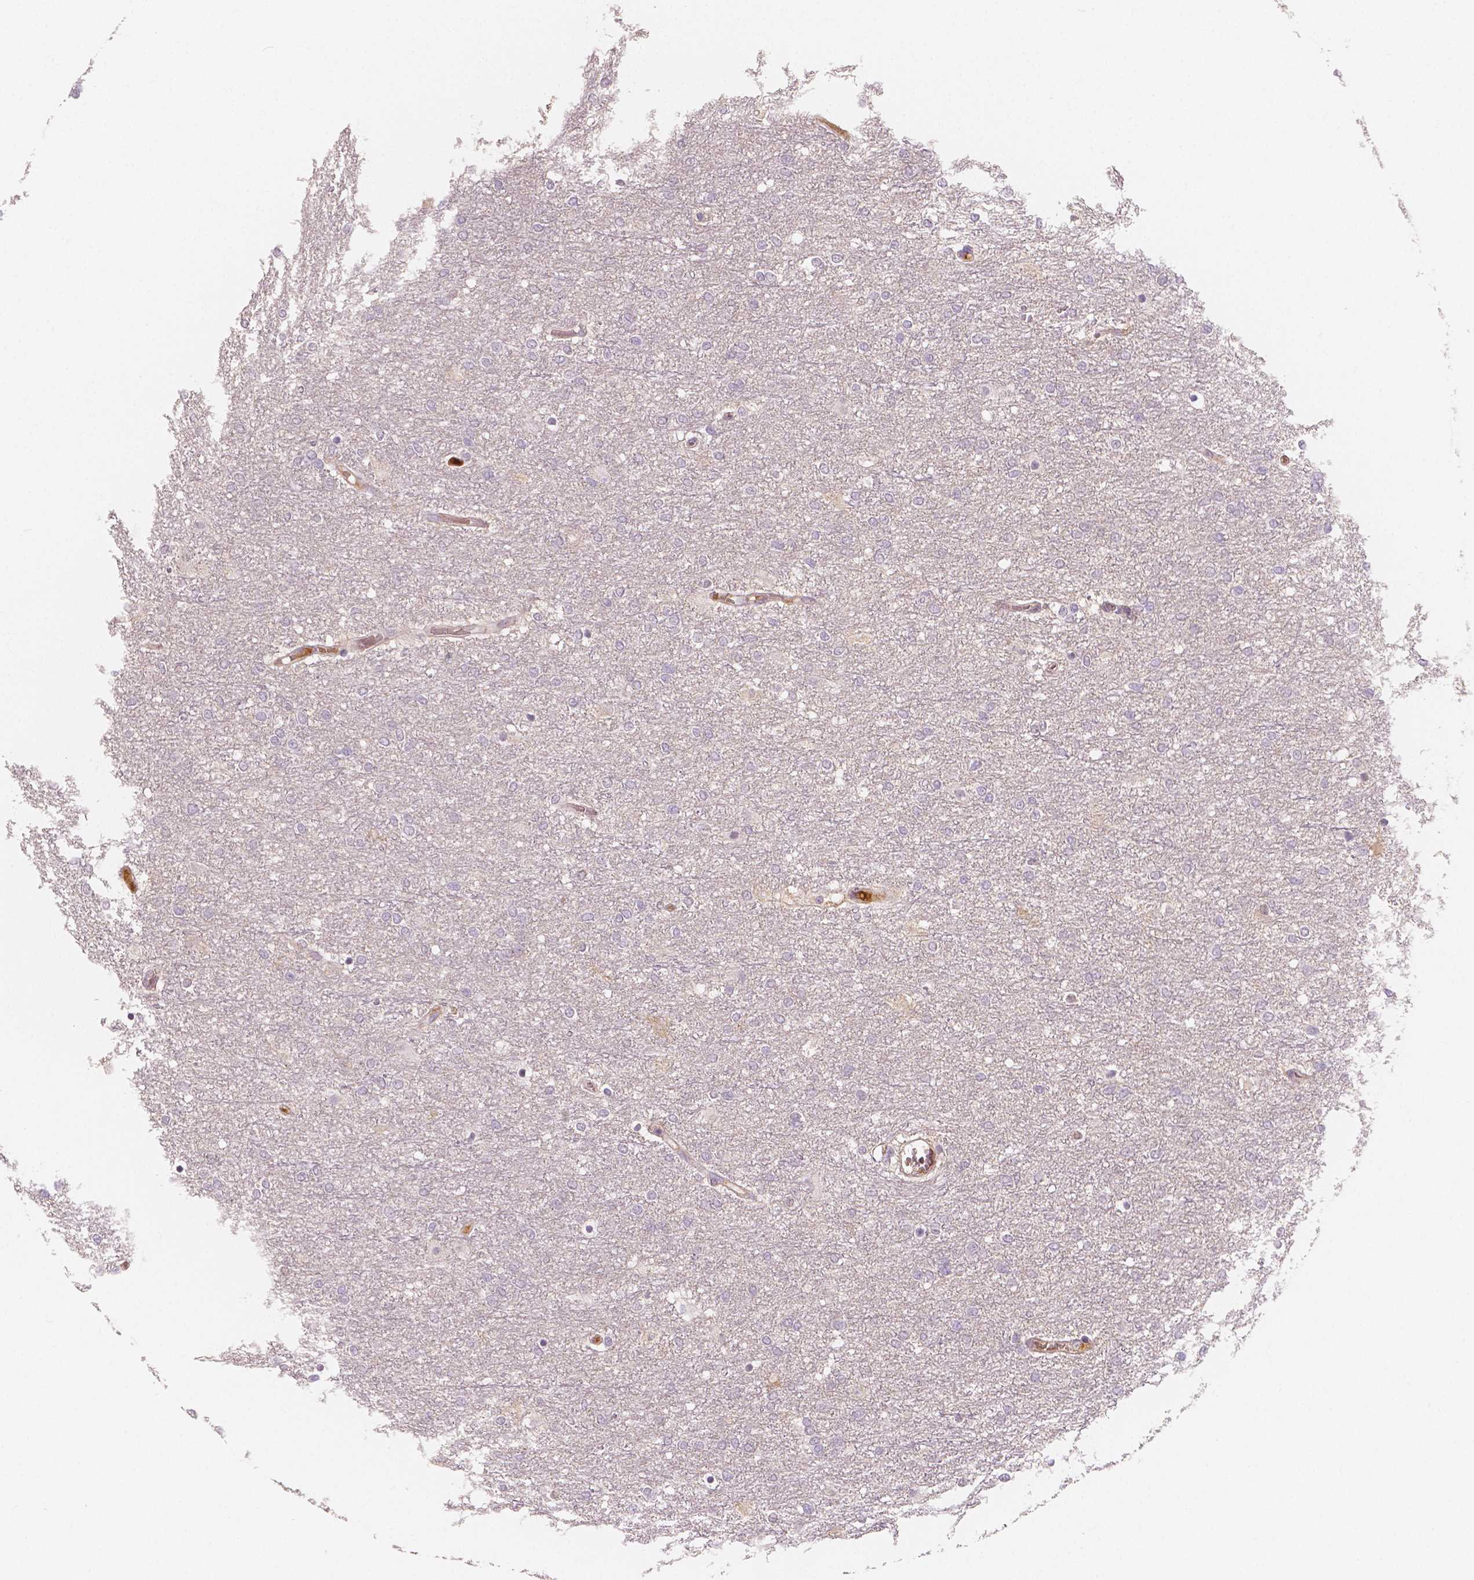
{"staining": {"intensity": "negative", "quantity": "none", "location": "none"}, "tissue": "glioma", "cell_type": "Tumor cells", "image_type": "cancer", "snomed": [{"axis": "morphology", "description": "Glioma, malignant, High grade"}, {"axis": "topography", "description": "Brain"}], "caption": "Immunohistochemistry image of human glioma stained for a protein (brown), which displays no expression in tumor cells.", "gene": "APOA4", "patient": {"sex": "female", "age": 61}}